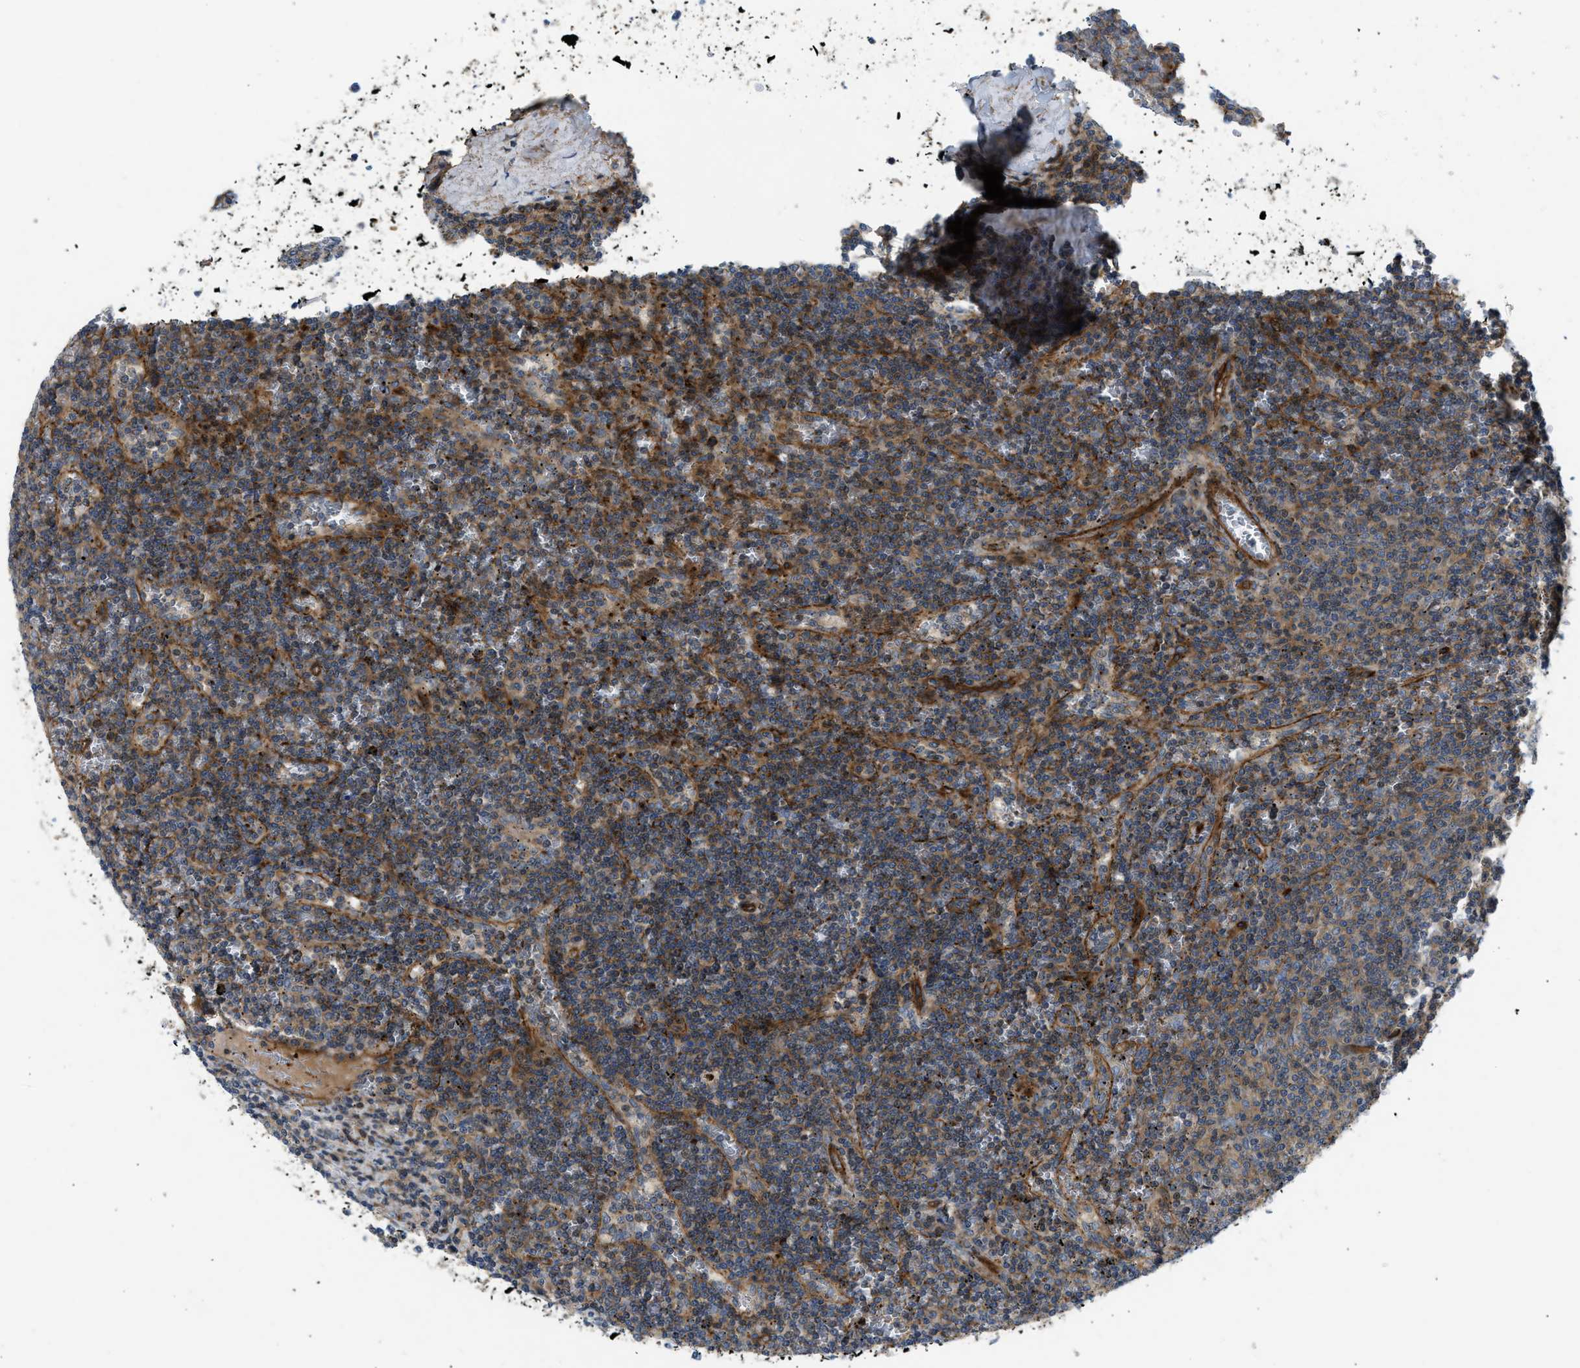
{"staining": {"intensity": "moderate", "quantity": ">75%", "location": "cytoplasmic/membranous"}, "tissue": "lymphoma", "cell_type": "Tumor cells", "image_type": "cancer", "snomed": [{"axis": "morphology", "description": "Malignant lymphoma, non-Hodgkin's type, Low grade"}, {"axis": "topography", "description": "Spleen"}], "caption": "Immunohistochemical staining of human lymphoma reveals medium levels of moderate cytoplasmic/membranous expression in about >75% of tumor cells. The staining is performed using DAB (3,3'-diaminobenzidine) brown chromogen to label protein expression. The nuclei are counter-stained blue using hematoxylin.", "gene": "NYNRIN", "patient": {"sex": "female", "age": 19}}